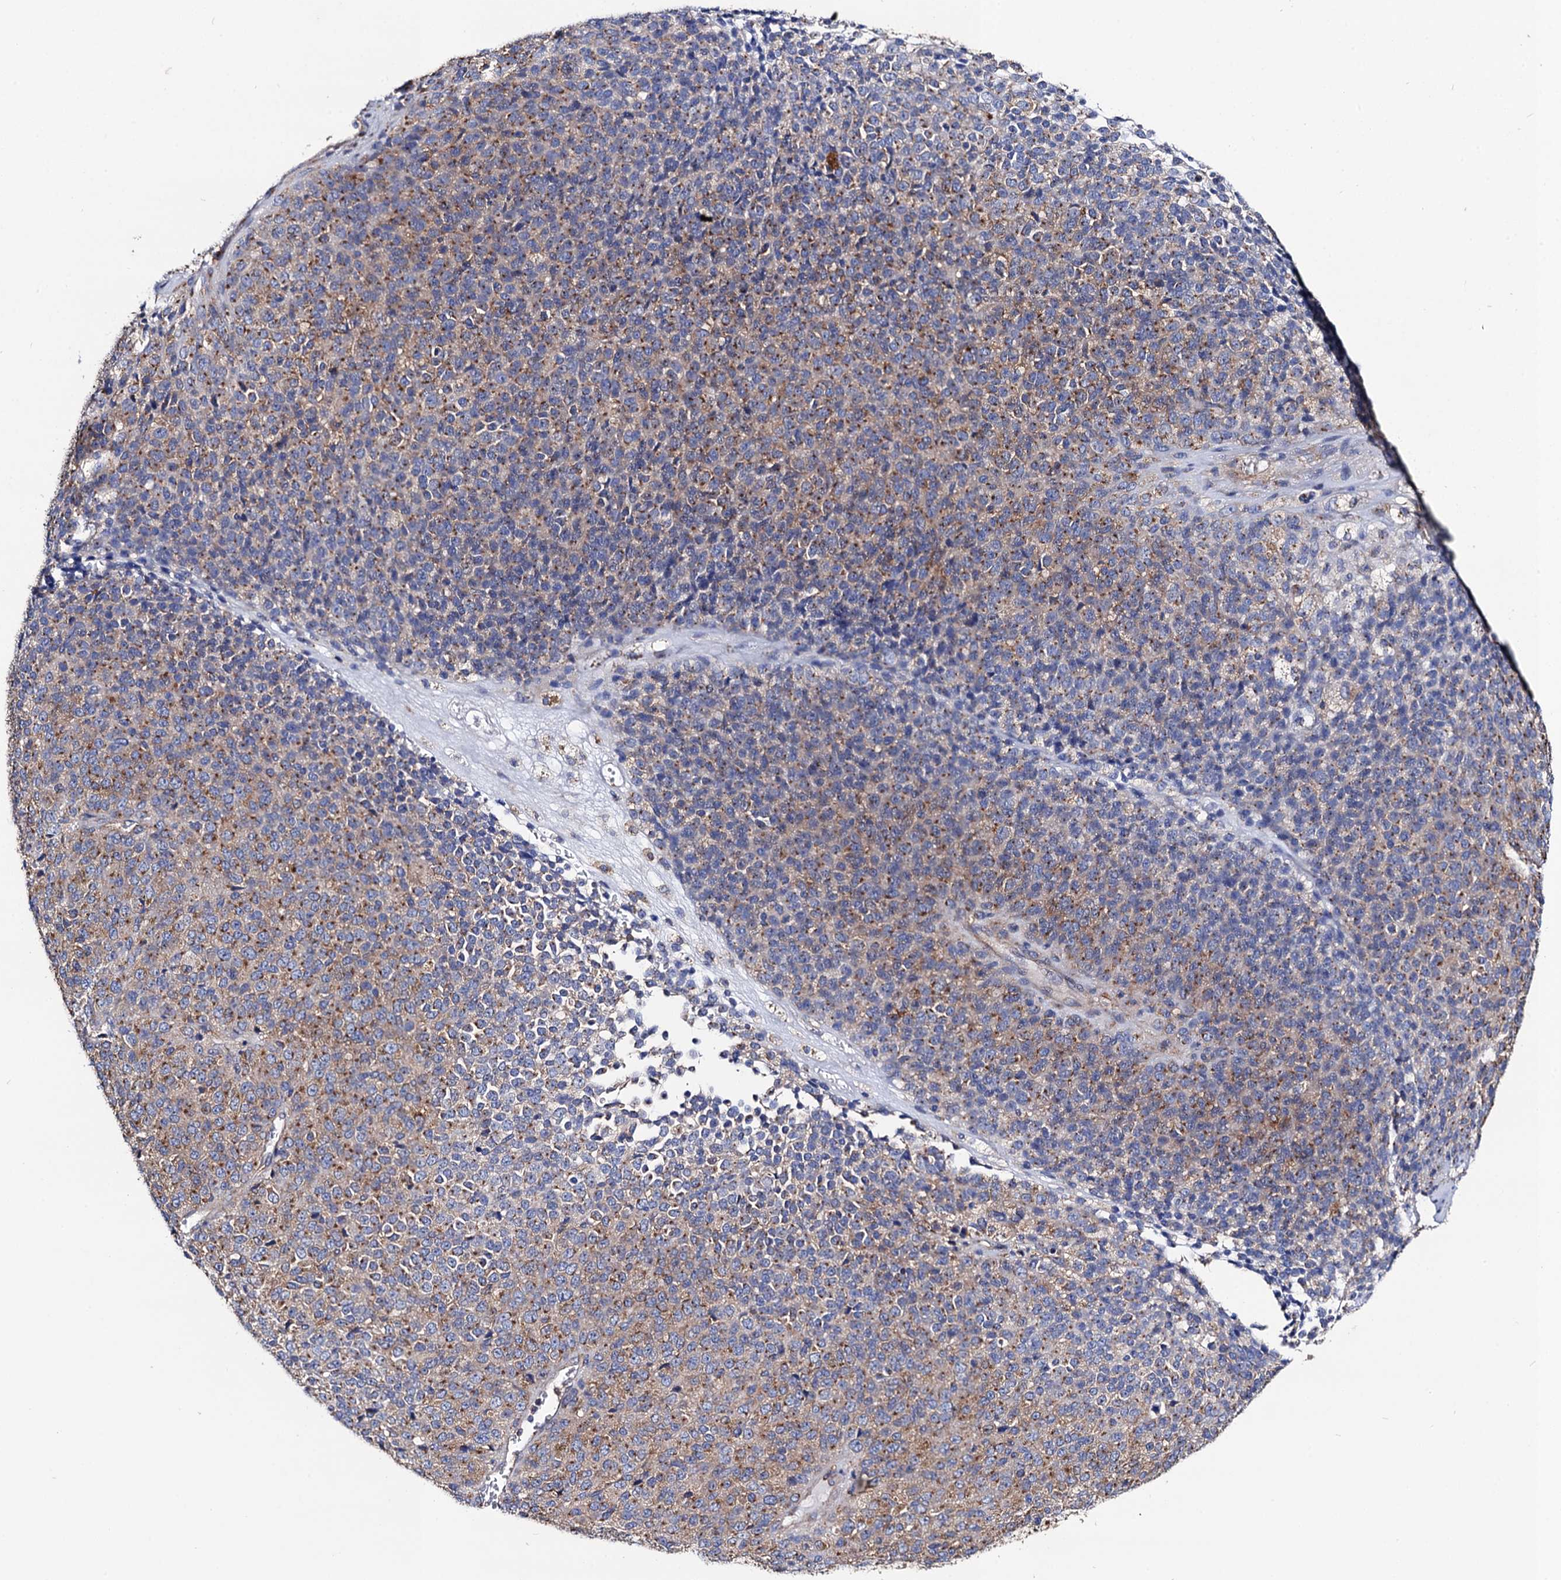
{"staining": {"intensity": "weak", "quantity": "<25%", "location": "cytoplasmic/membranous"}, "tissue": "melanoma", "cell_type": "Tumor cells", "image_type": "cancer", "snomed": [{"axis": "morphology", "description": "Malignant melanoma, Metastatic site"}, {"axis": "topography", "description": "Brain"}], "caption": "DAB immunohistochemical staining of human malignant melanoma (metastatic site) shows no significant expression in tumor cells.", "gene": "DYDC1", "patient": {"sex": "female", "age": 56}}